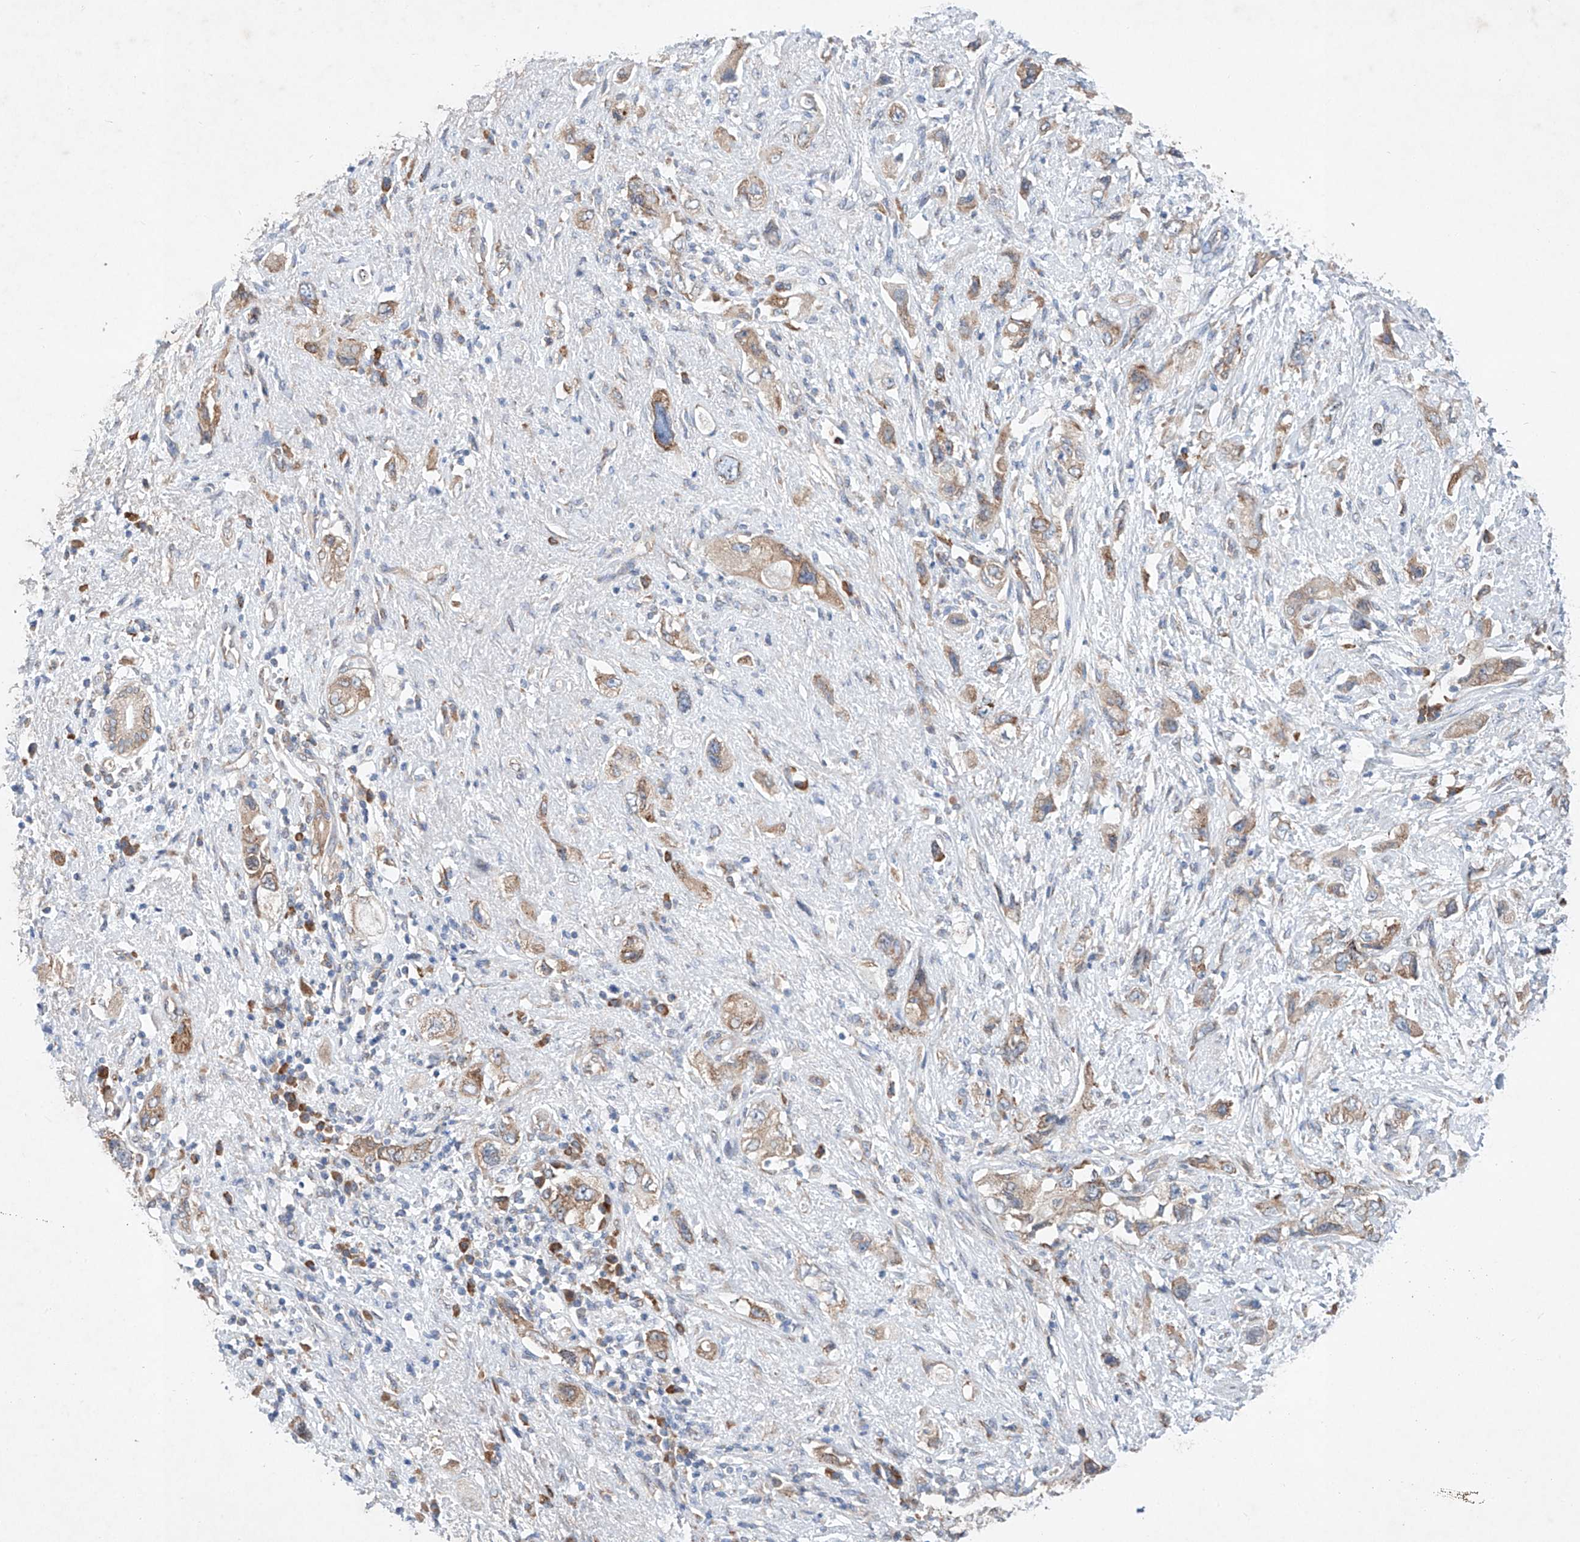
{"staining": {"intensity": "weak", "quantity": ">75%", "location": "cytoplasmic/membranous"}, "tissue": "pancreatic cancer", "cell_type": "Tumor cells", "image_type": "cancer", "snomed": [{"axis": "morphology", "description": "Adenocarcinoma, NOS"}, {"axis": "topography", "description": "Pancreas"}], "caption": "Adenocarcinoma (pancreatic) tissue displays weak cytoplasmic/membranous staining in about >75% of tumor cells, visualized by immunohistochemistry.", "gene": "FASTK", "patient": {"sex": "female", "age": 73}}